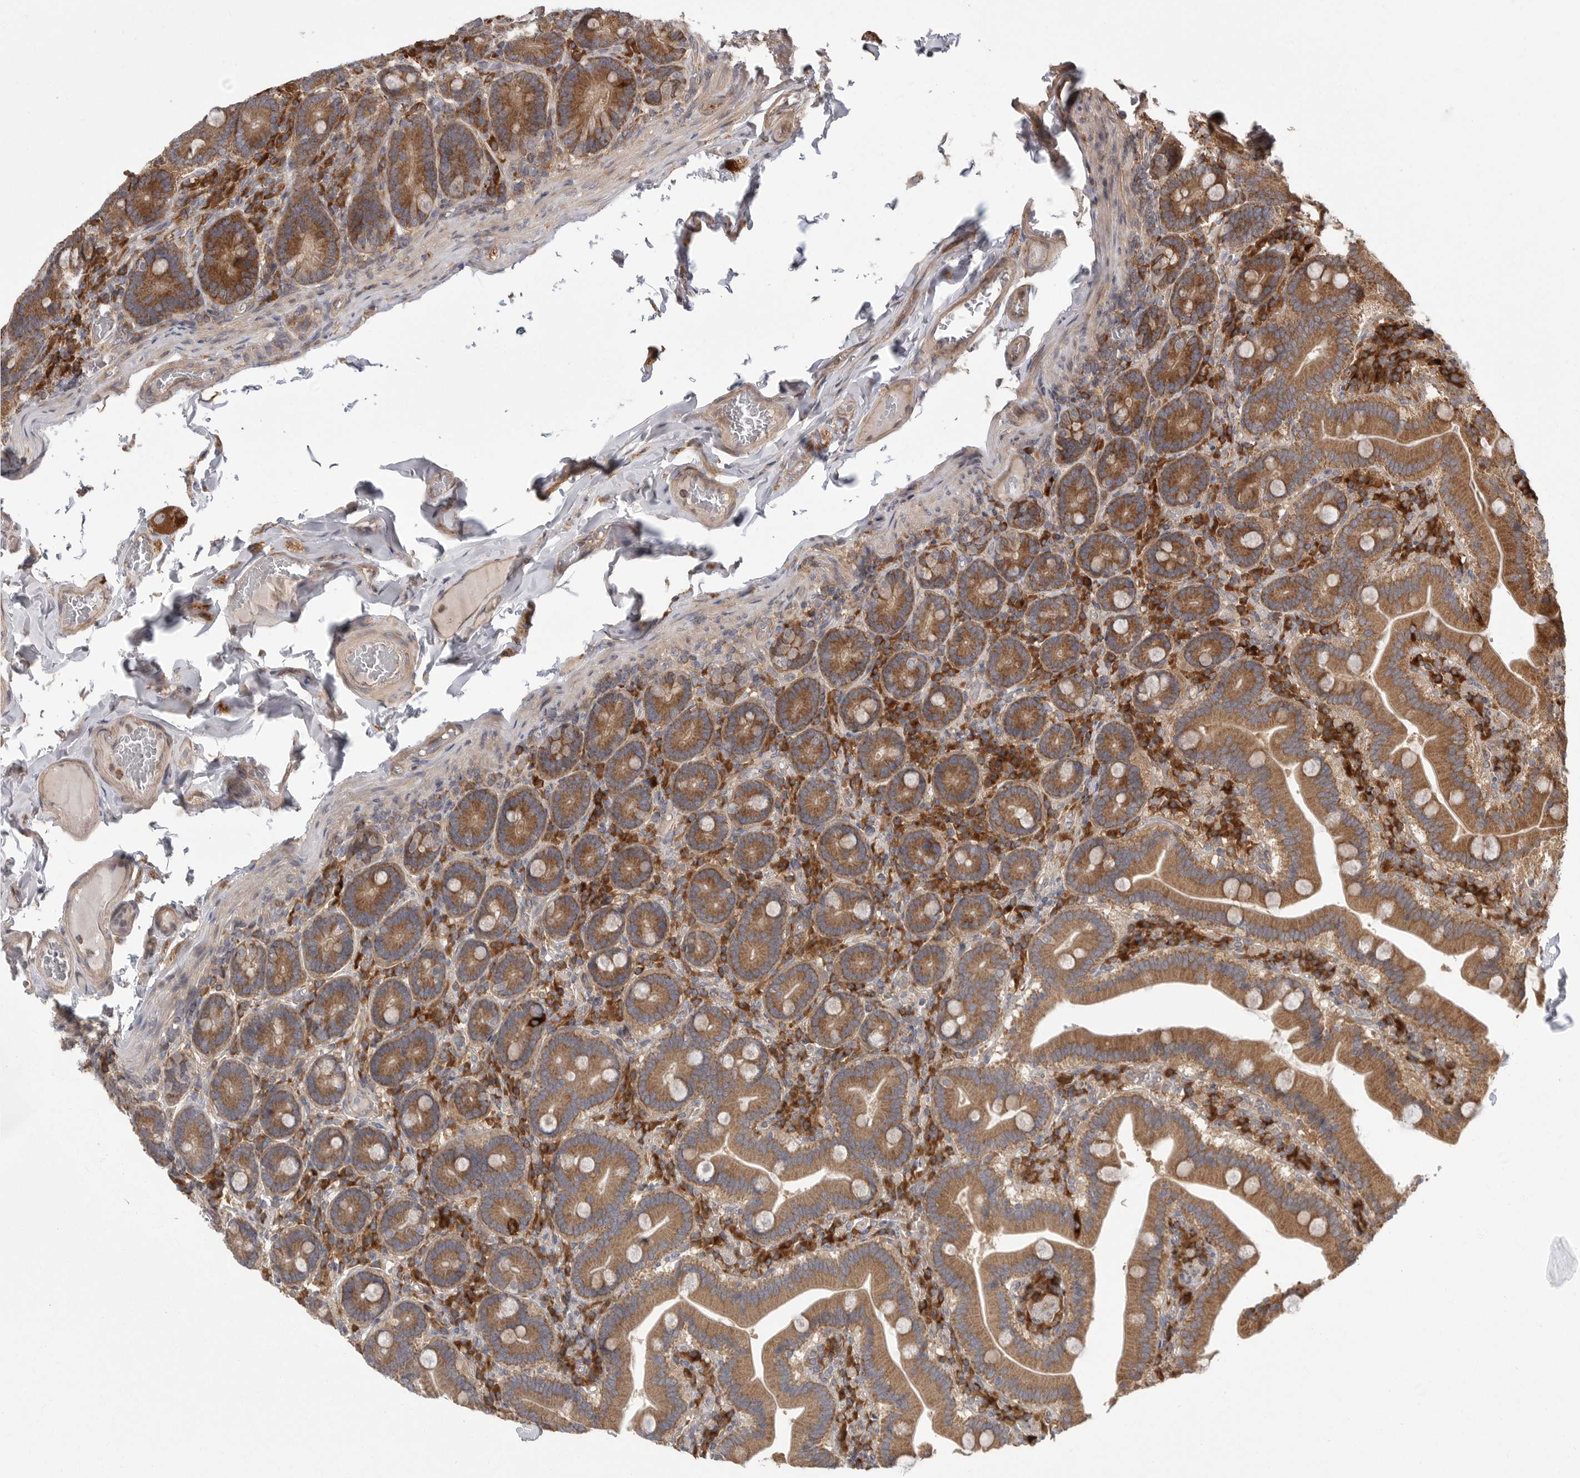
{"staining": {"intensity": "moderate", "quantity": ">75%", "location": "cytoplasmic/membranous"}, "tissue": "duodenum", "cell_type": "Glandular cells", "image_type": "normal", "snomed": [{"axis": "morphology", "description": "Normal tissue, NOS"}, {"axis": "topography", "description": "Duodenum"}], "caption": "Glandular cells exhibit moderate cytoplasmic/membranous positivity in about >75% of cells in unremarkable duodenum.", "gene": "OXR1", "patient": {"sex": "female", "age": 62}}